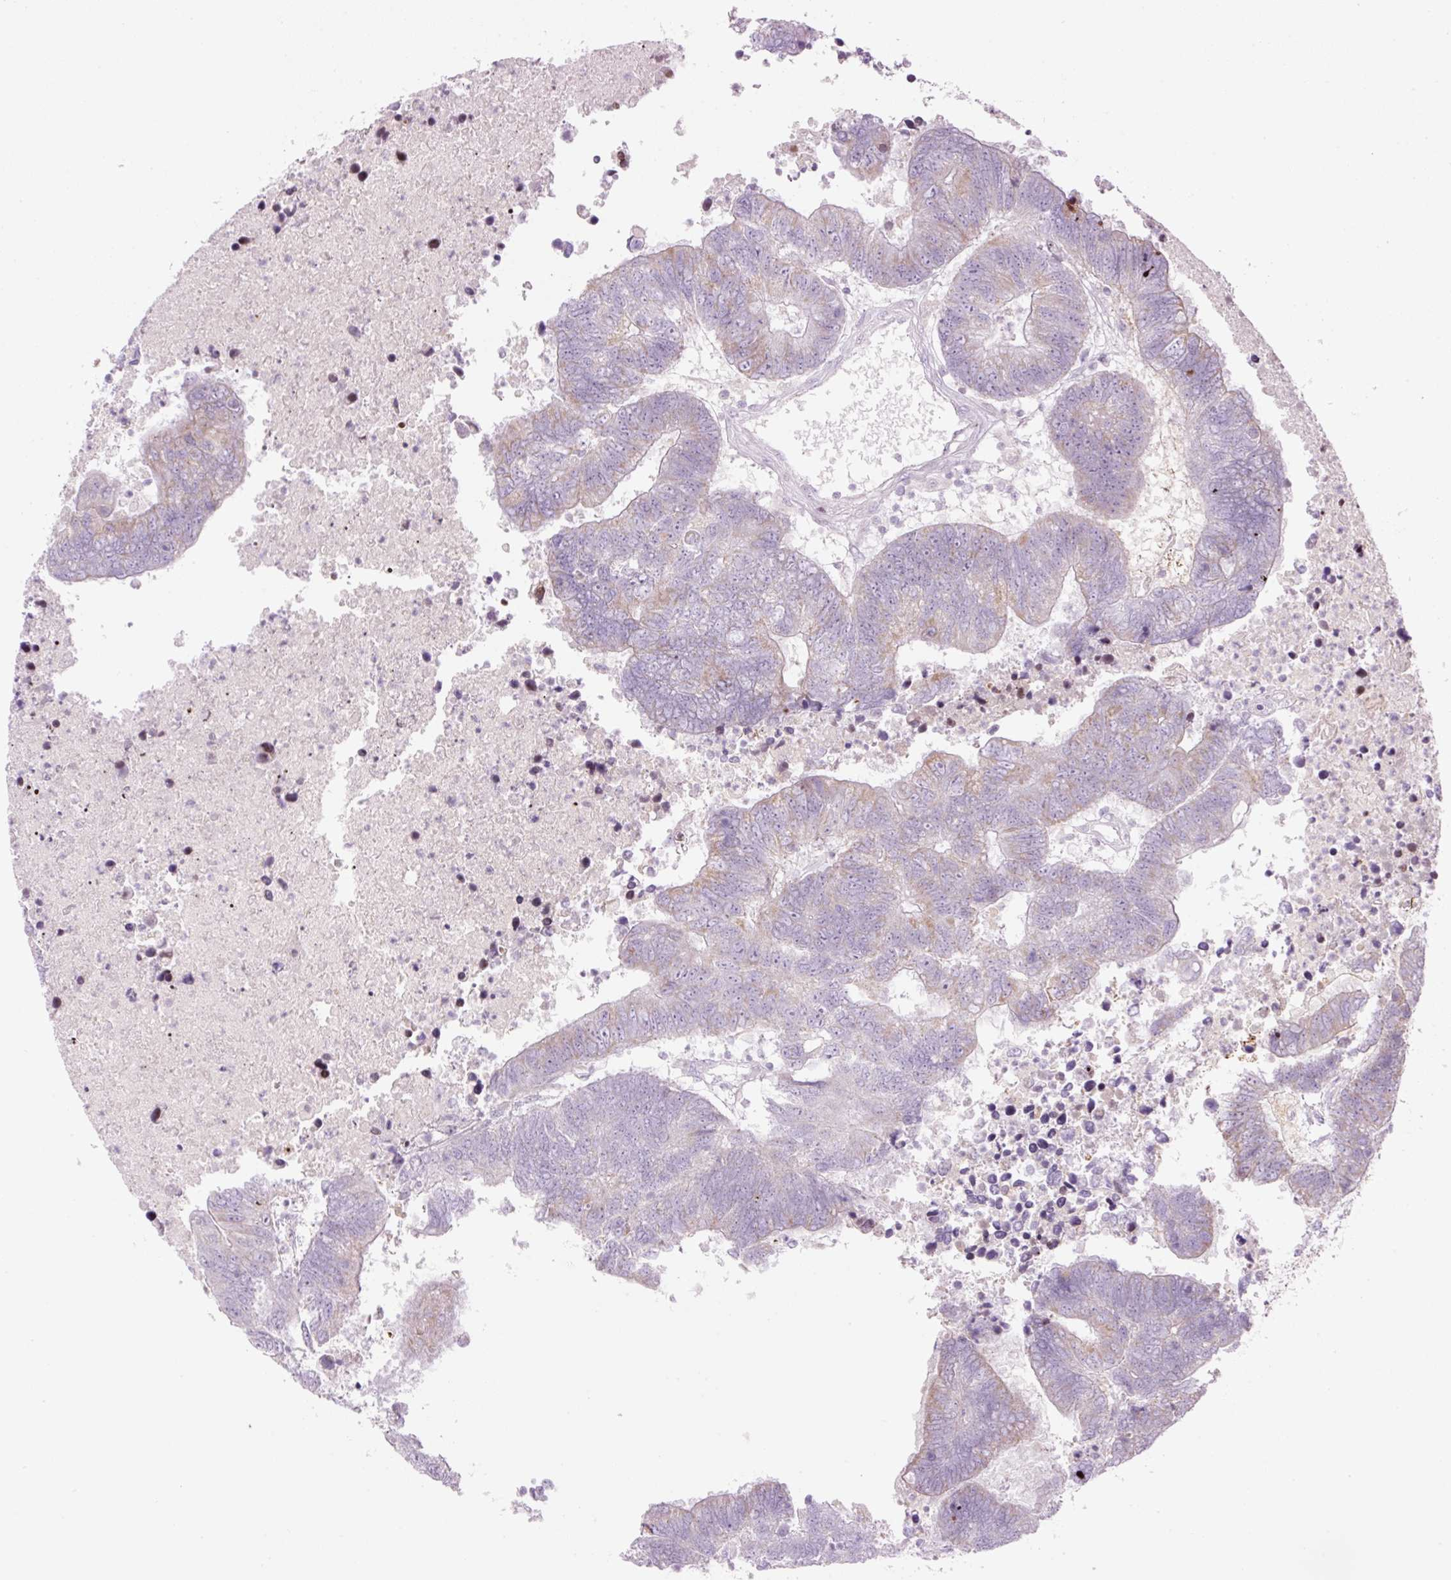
{"staining": {"intensity": "weak", "quantity": "25%-75%", "location": "cytoplasmic/membranous"}, "tissue": "colorectal cancer", "cell_type": "Tumor cells", "image_type": "cancer", "snomed": [{"axis": "morphology", "description": "Adenocarcinoma, NOS"}, {"axis": "topography", "description": "Colon"}], "caption": "Tumor cells exhibit low levels of weak cytoplasmic/membranous positivity in about 25%-75% of cells in human adenocarcinoma (colorectal). (brown staining indicates protein expression, while blue staining denotes nuclei).", "gene": "TMEM177", "patient": {"sex": "female", "age": 48}}